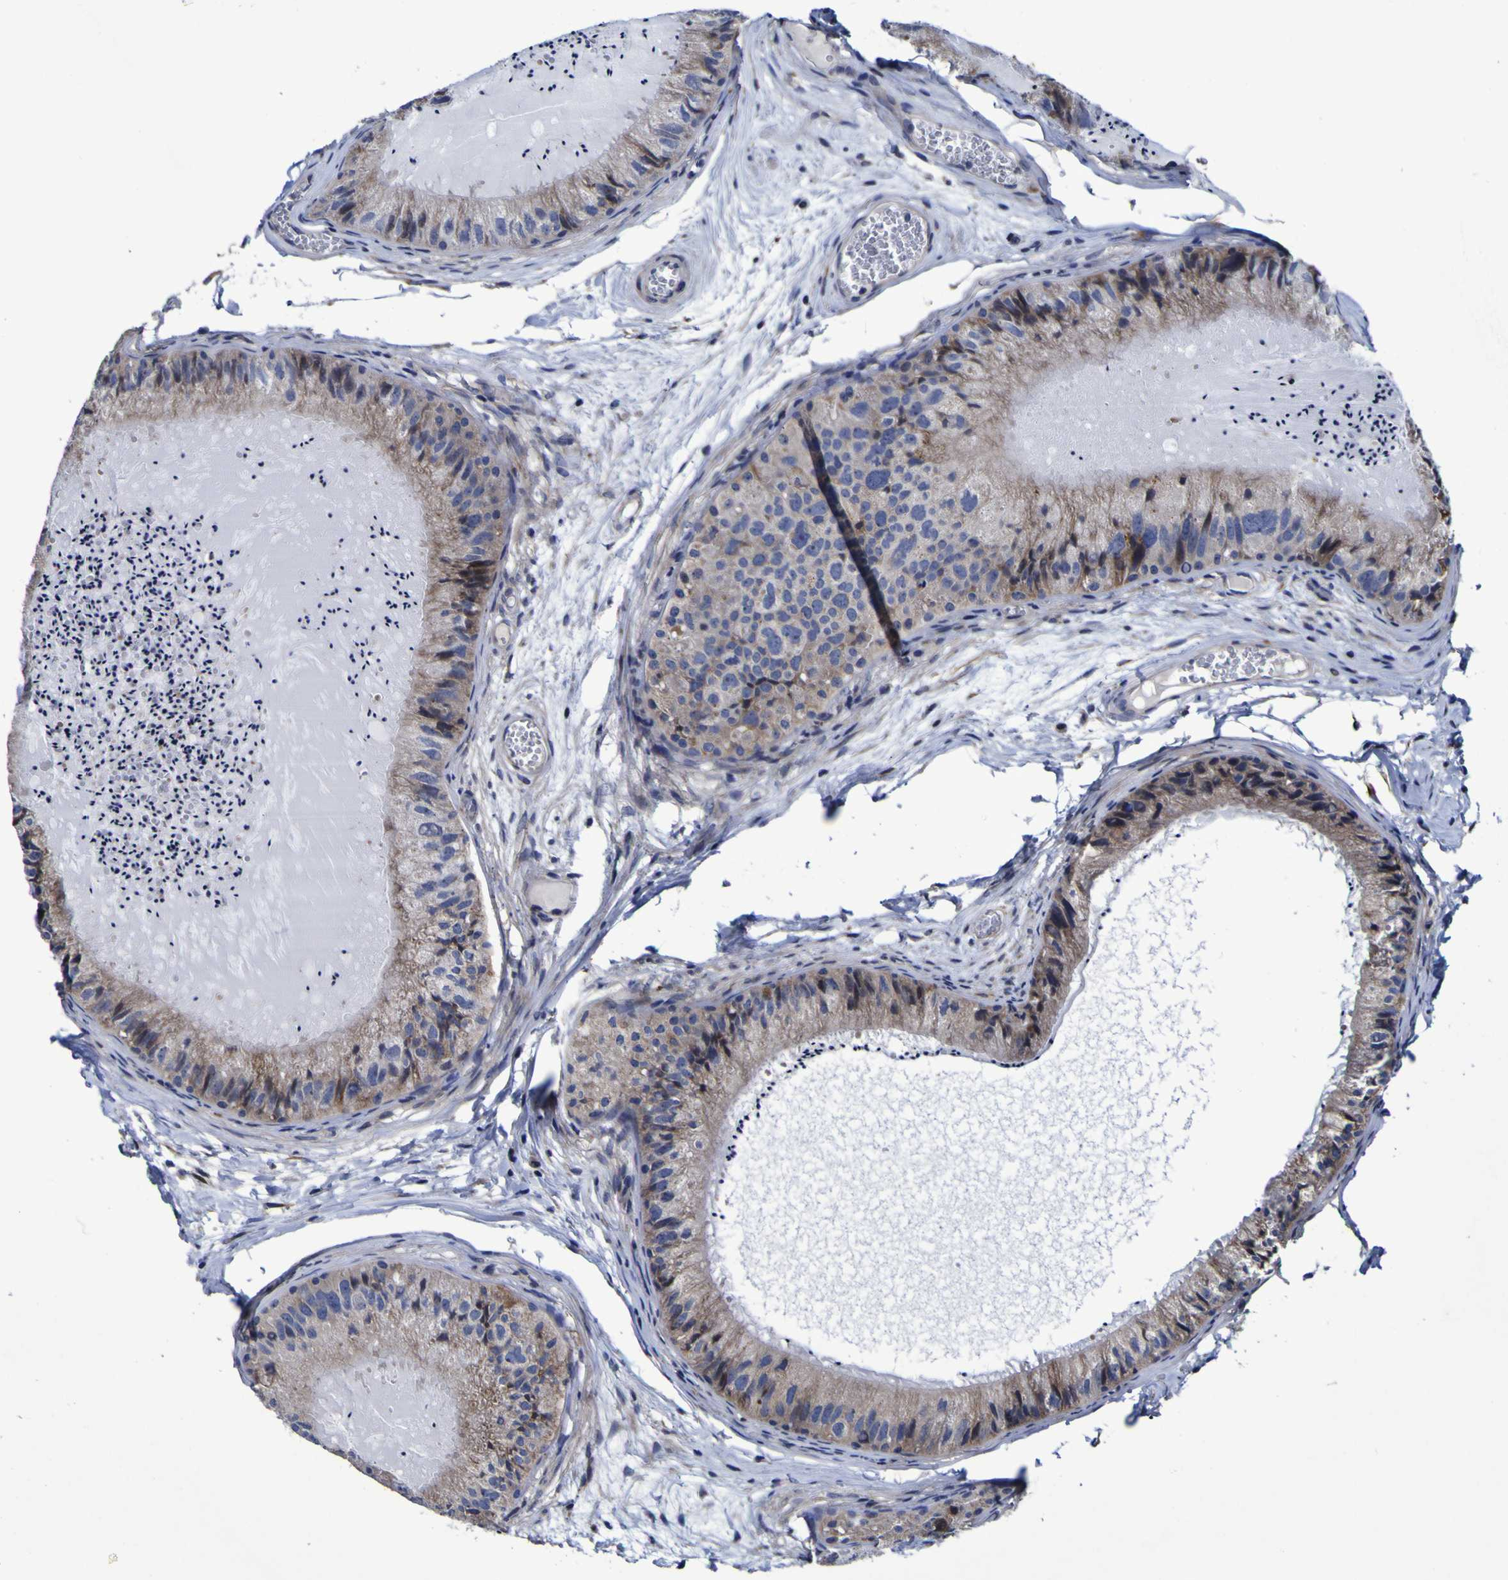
{"staining": {"intensity": "weak", "quantity": ">75%", "location": "cytoplasmic/membranous"}, "tissue": "epididymis", "cell_type": "Glandular cells", "image_type": "normal", "snomed": [{"axis": "morphology", "description": "Normal tissue, NOS"}, {"axis": "topography", "description": "Epididymis"}], "caption": "Epididymis stained for a protein (brown) demonstrates weak cytoplasmic/membranous positive staining in approximately >75% of glandular cells.", "gene": "P3H1", "patient": {"sex": "male", "age": 31}}